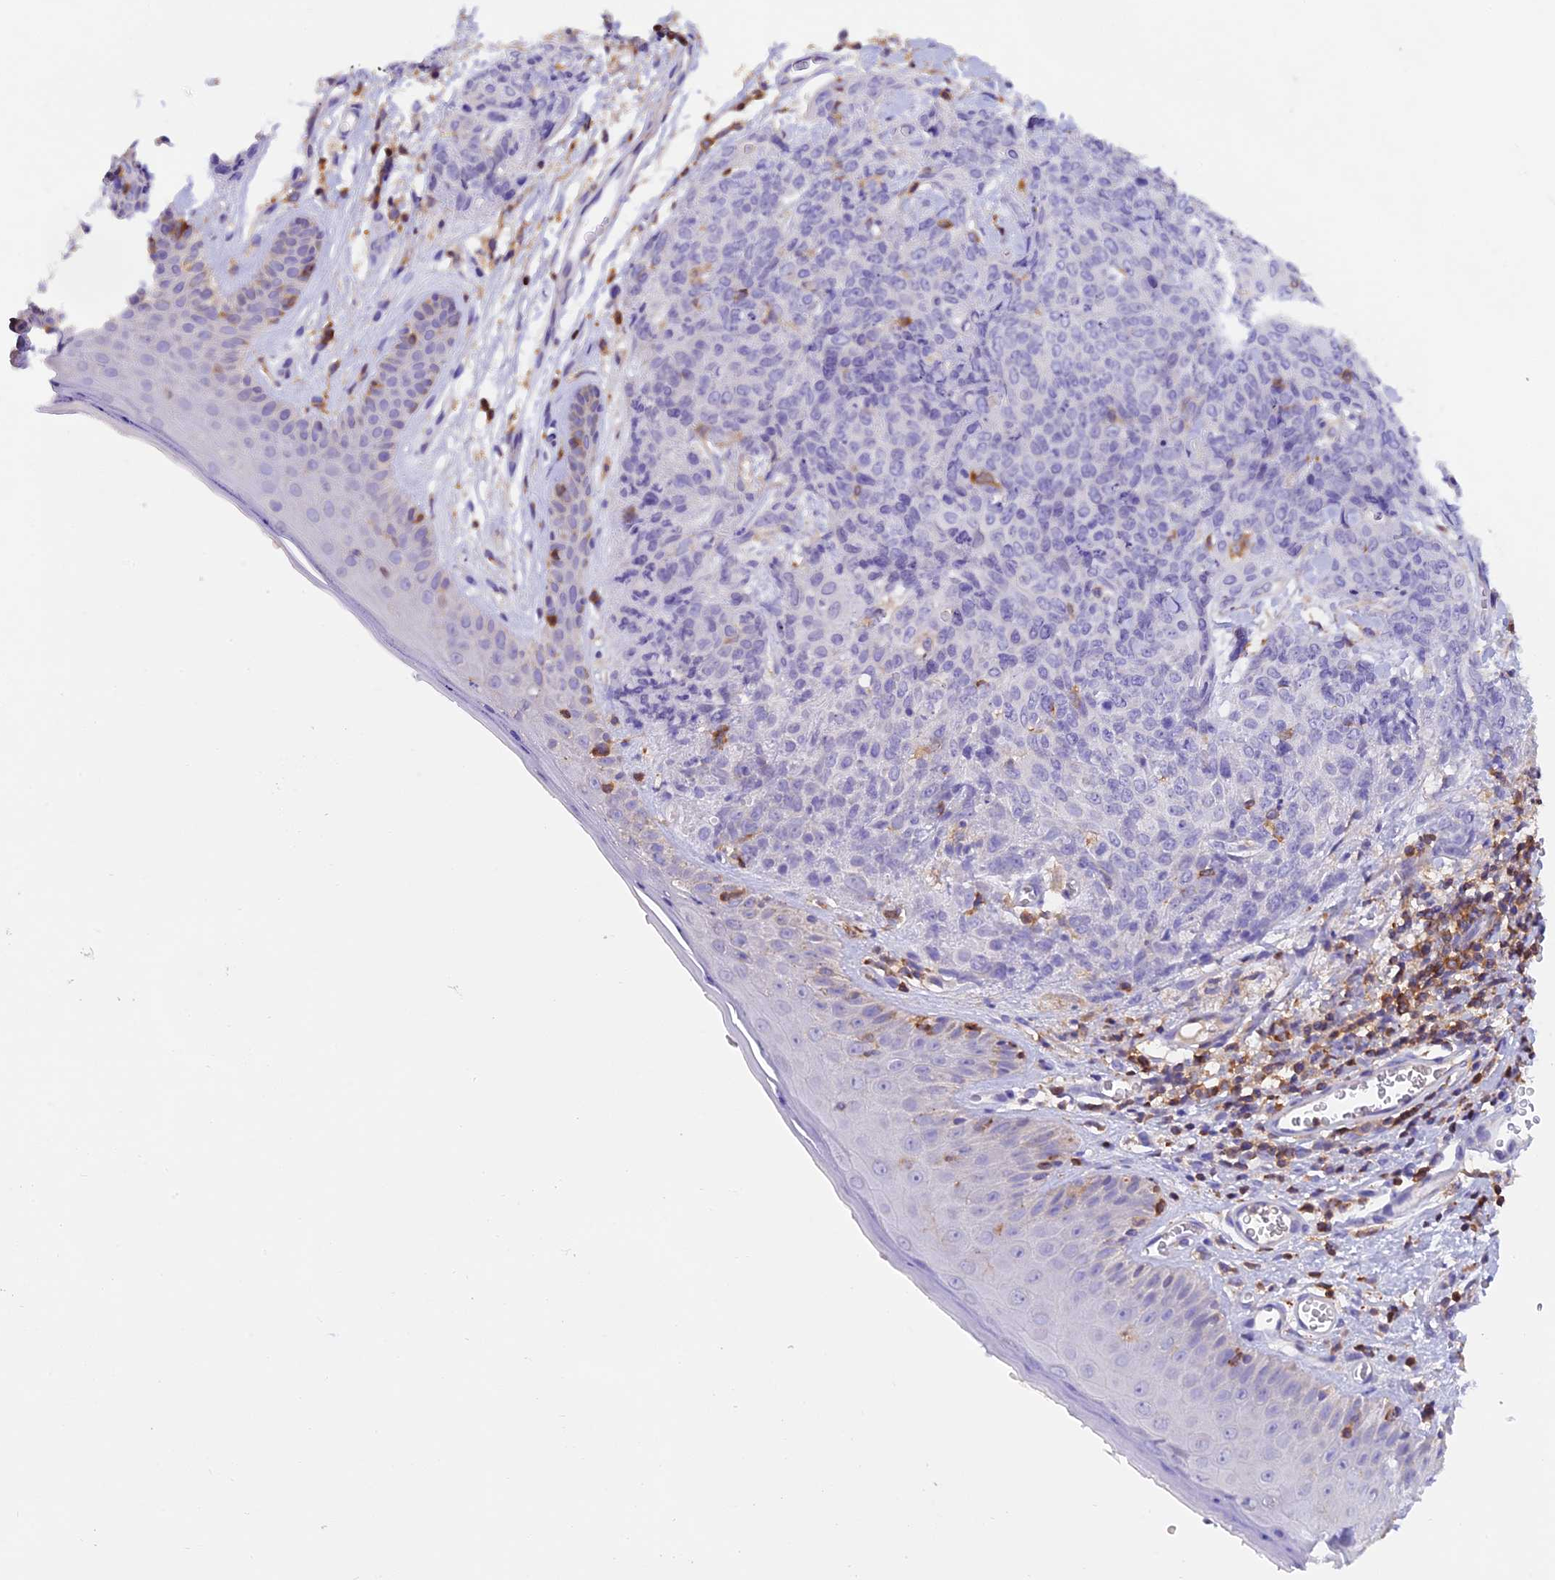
{"staining": {"intensity": "negative", "quantity": "none", "location": "none"}, "tissue": "skin cancer", "cell_type": "Tumor cells", "image_type": "cancer", "snomed": [{"axis": "morphology", "description": "Squamous cell carcinoma, NOS"}, {"axis": "topography", "description": "Skin"}, {"axis": "topography", "description": "Vulva"}], "caption": "Tumor cells are negative for protein expression in human squamous cell carcinoma (skin).", "gene": "LPXN", "patient": {"sex": "female", "age": 85}}